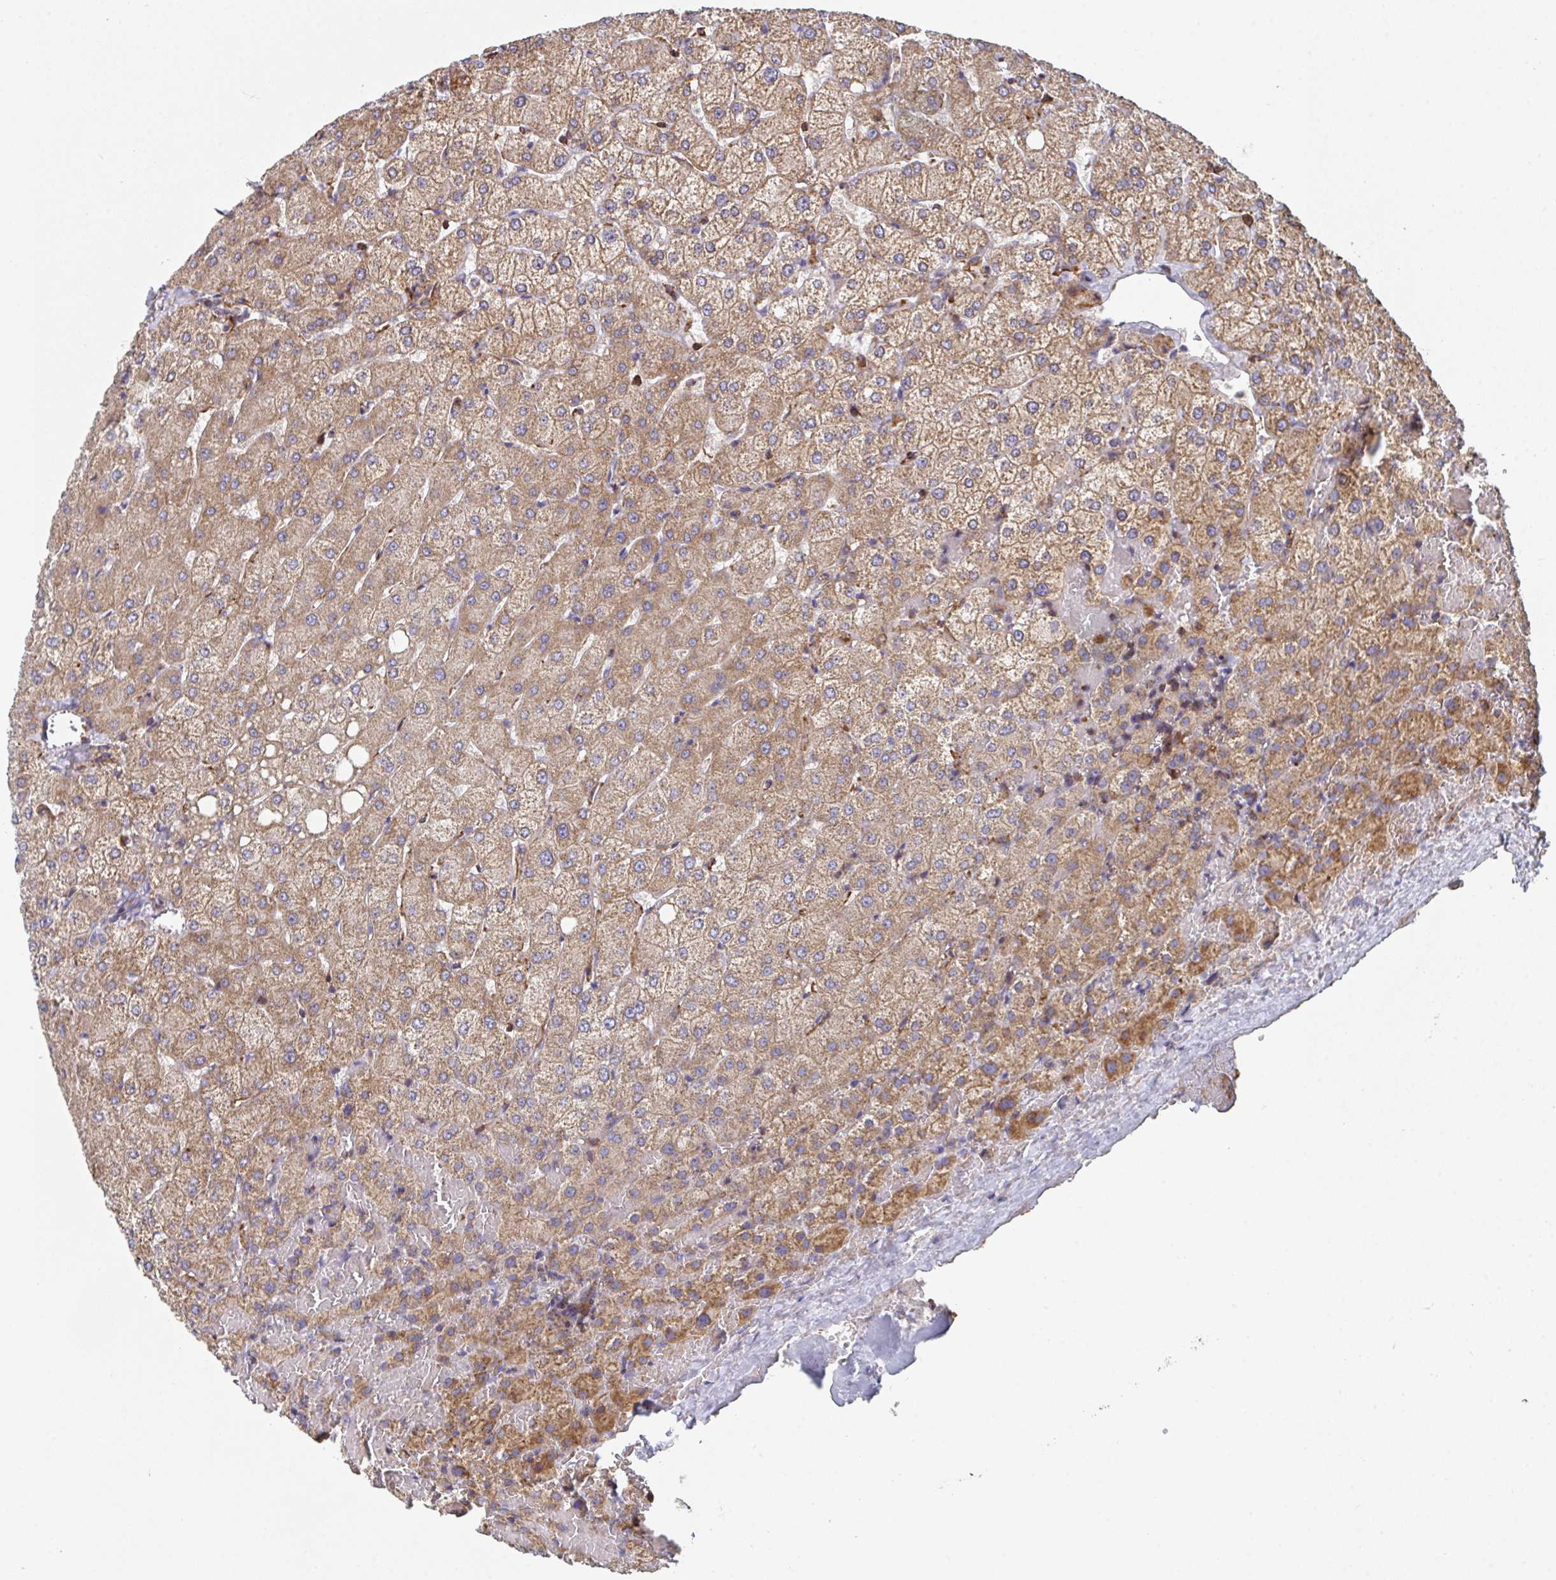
{"staining": {"intensity": "negative", "quantity": "none", "location": "none"}, "tissue": "liver", "cell_type": "Cholangiocytes", "image_type": "normal", "snomed": [{"axis": "morphology", "description": "Normal tissue, NOS"}, {"axis": "topography", "description": "Liver"}], "caption": "This is an immunohistochemistry image of unremarkable human liver. There is no expression in cholangiocytes.", "gene": "FZD2", "patient": {"sex": "female", "age": 54}}